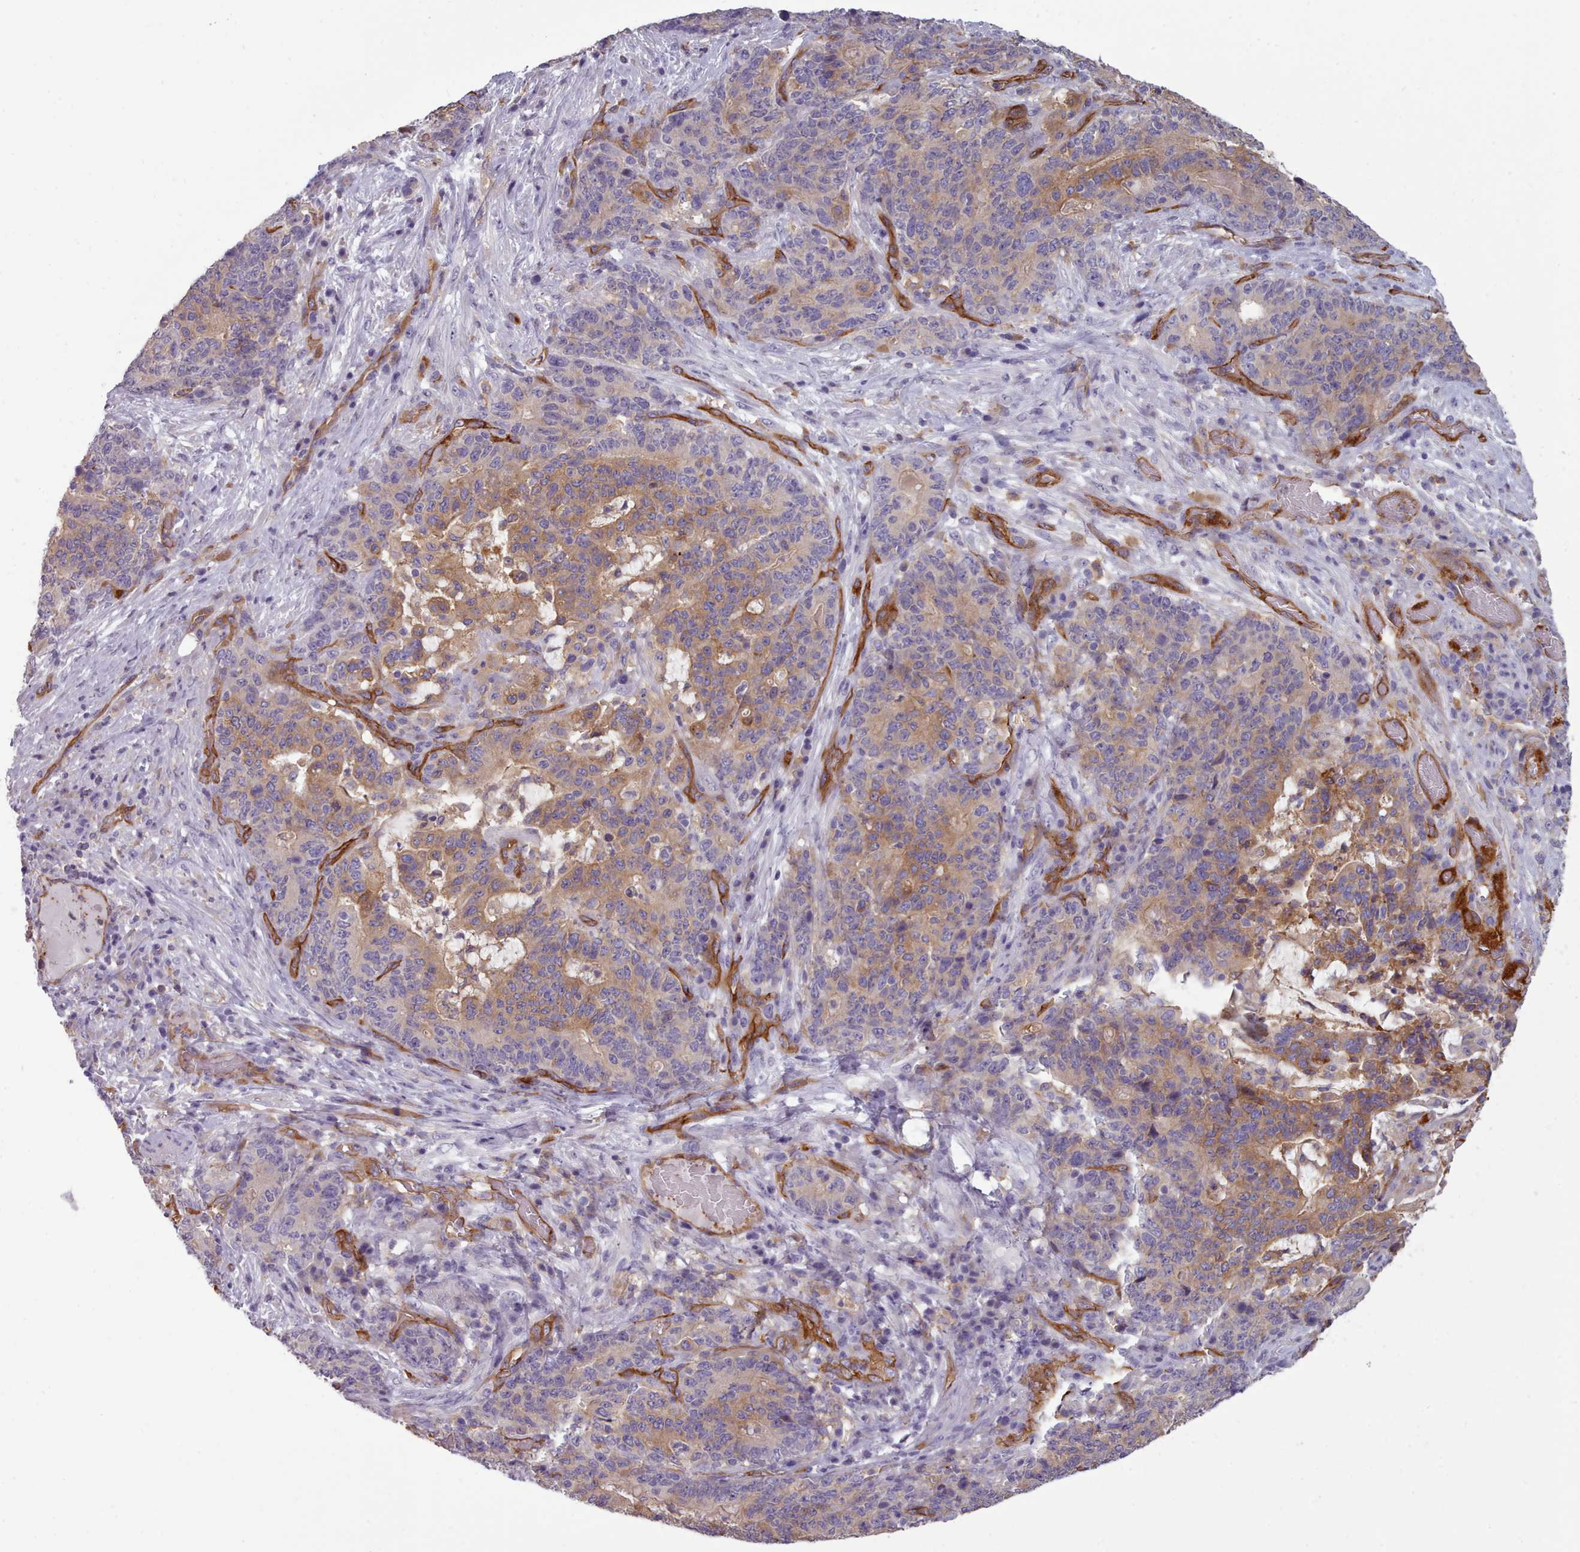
{"staining": {"intensity": "moderate", "quantity": ">75%", "location": "cytoplasmic/membranous"}, "tissue": "stomach cancer", "cell_type": "Tumor cells", "image_type": "cancer", "snomed": [{"axis": "morphology", "description": "Normal tissue, NOS"}, {"axis": "morphology", "description": "Adenocarcinoma, NOS"}, {"axis": "topography", "description": "Stomach"}], "caption": "Moderate cytoplasmic/membranous protein positivity is seen in approximately >75% of tumor cells in adenocarcinoma (stomach). (Brightfield microscopy of DAB IHC at high magnification).", "gene": "CD300LF", "patient": {"sex": "female", "age": 64}}